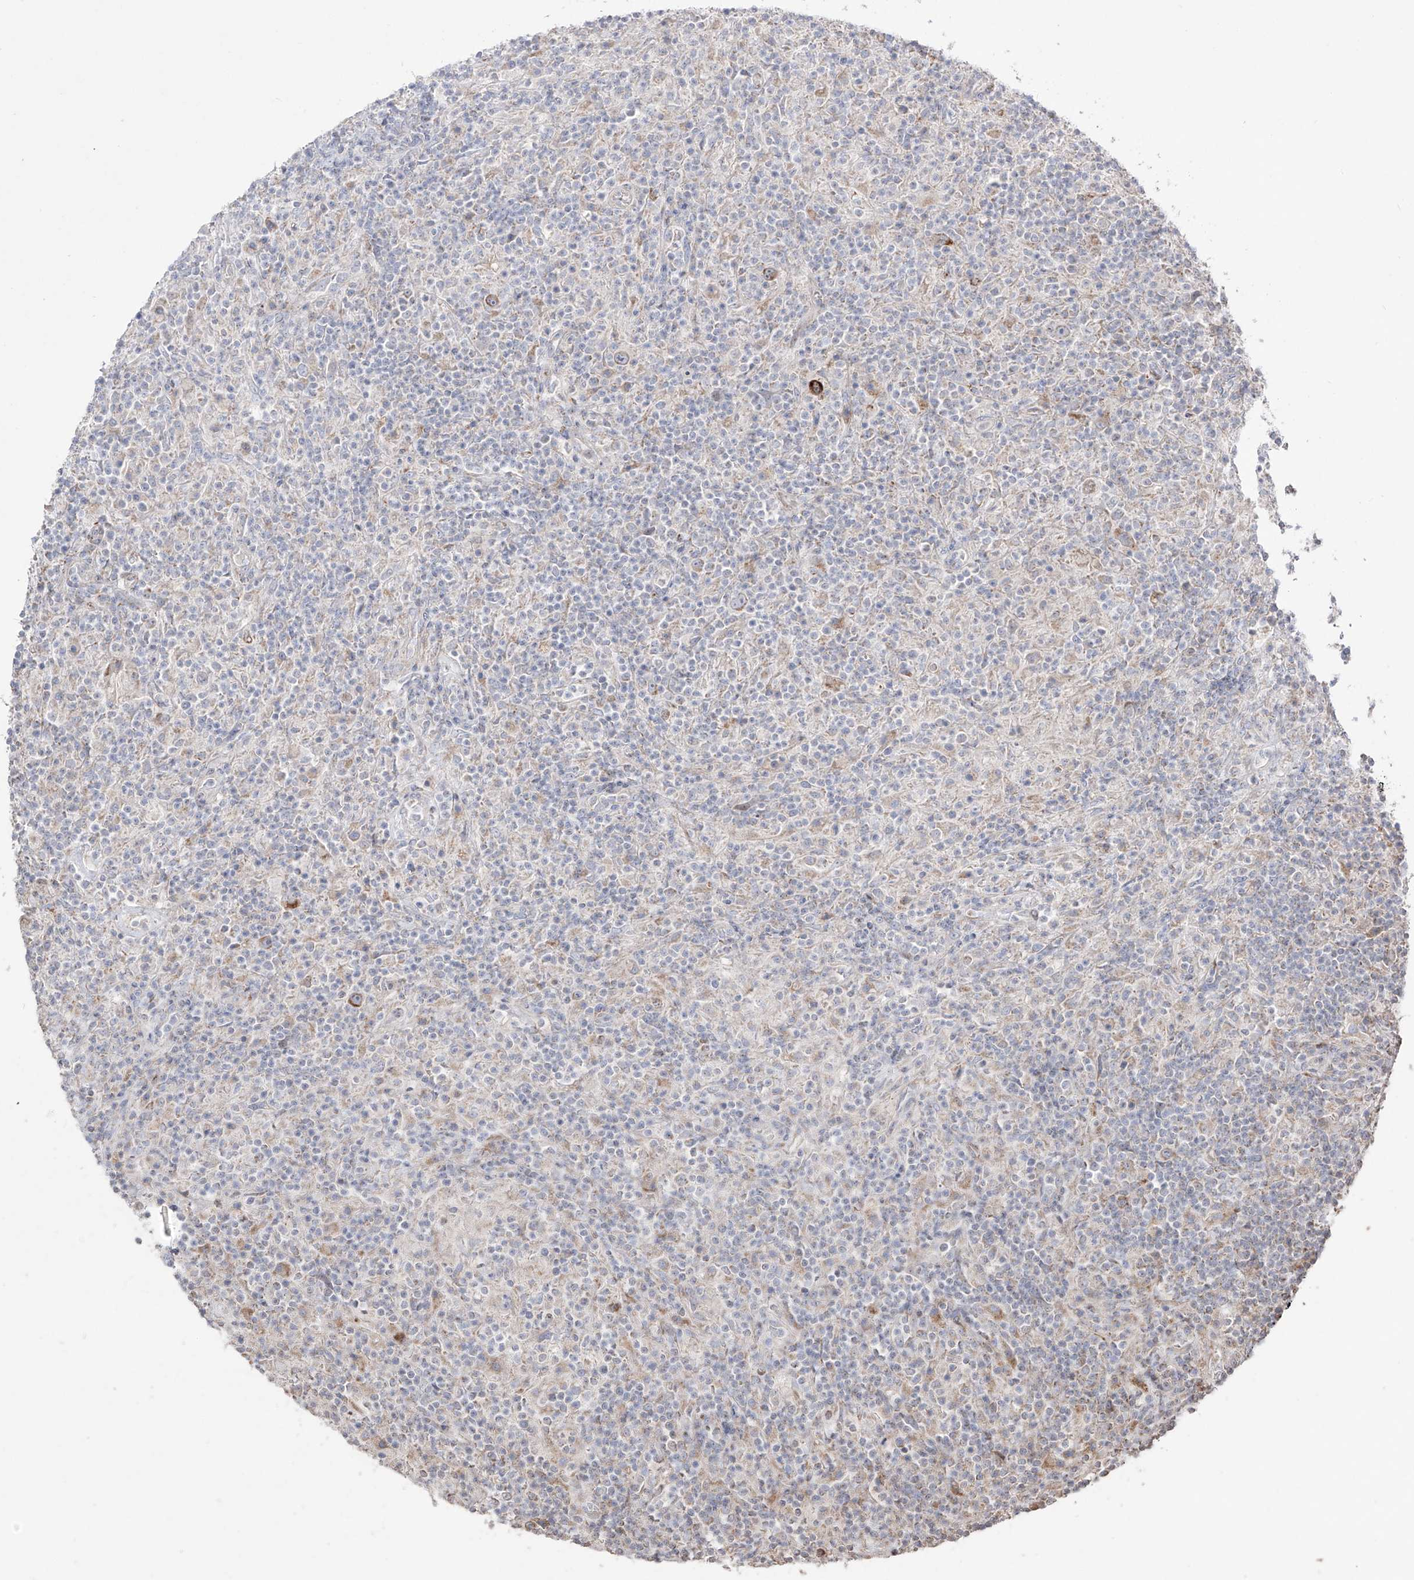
{"staining": {"intensity": "moderate", "quantity": "25%-75%", "location": "cytoplasmic/membranous"}, "tissue": "lymphoma", "cell_type": "Tumor cells", "image_type": "cancer", "snomed": [{"axis": "morphology", "description": "Hodgkin's disease, NOS"}, {"axis": "topography", "description": "Lymph node"}], "caption": "Immunohistochemical staining of human Hodgkin's disease displays moderate cytoplasmic/membranous protein staining in approximately 25%-75% of tumor cells.", "gene": "YKT6", "patient": {"sex": "male", "age": 70}}